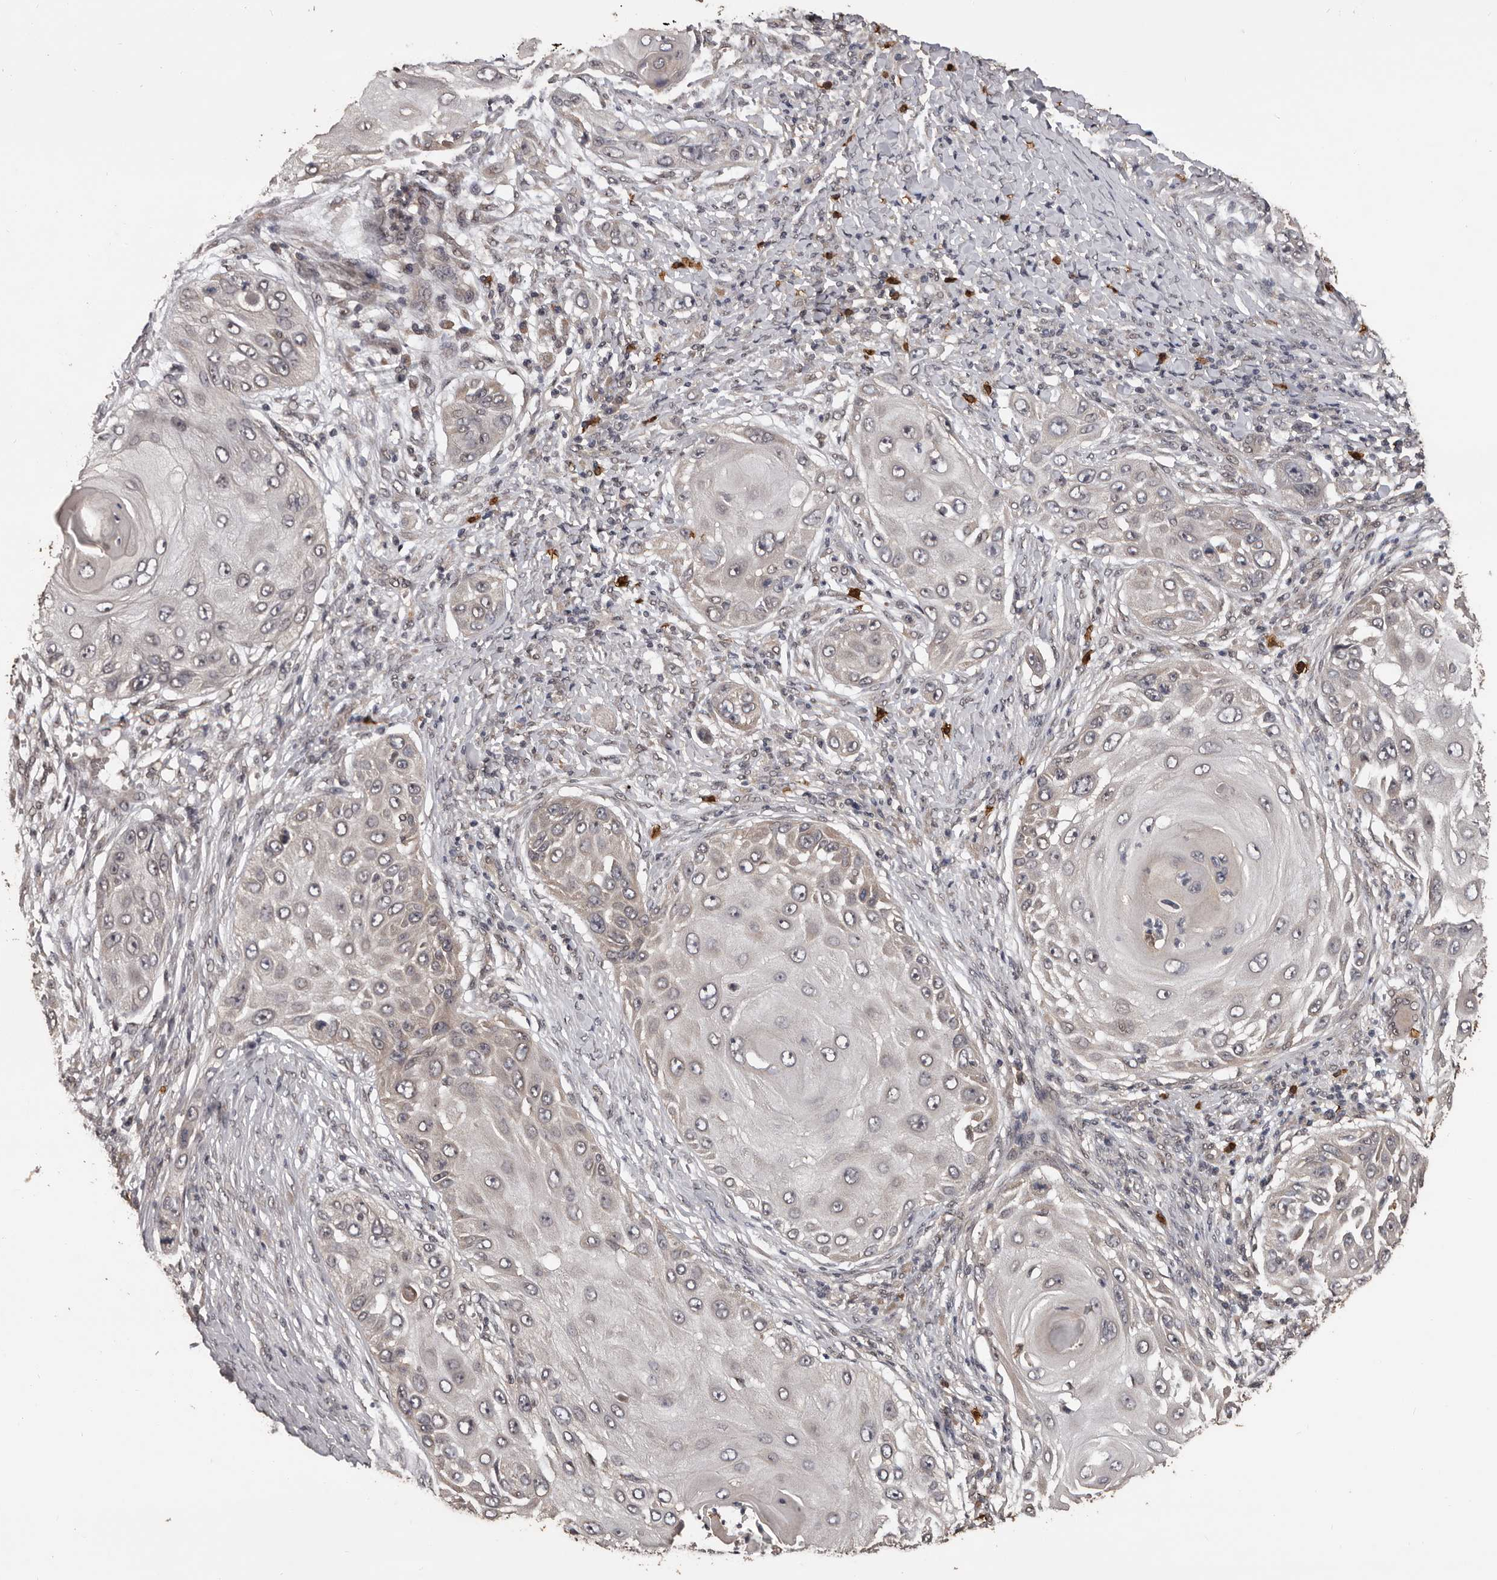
{"staining": {"intensity": "negative", "quantity": "none", "location": "none"}, "tissue": "skin cancer", "cell_type": "Tumor cells", "image_type": "cancer", "snomed": [{"axis": "morphology", "description": "Squamous cell carcinoma, NOS"}, {"axis": "topography", "description": "Skin"}], "caption": "An immunohistochemistry (IHC) photomicrograph of skin squamous cell carcinoma is shown. There is no staining in tumor cells of skin squamous cell carcinoma.", "gene": "VPS37A", "patient": {"sex": "female", "age": 44}}